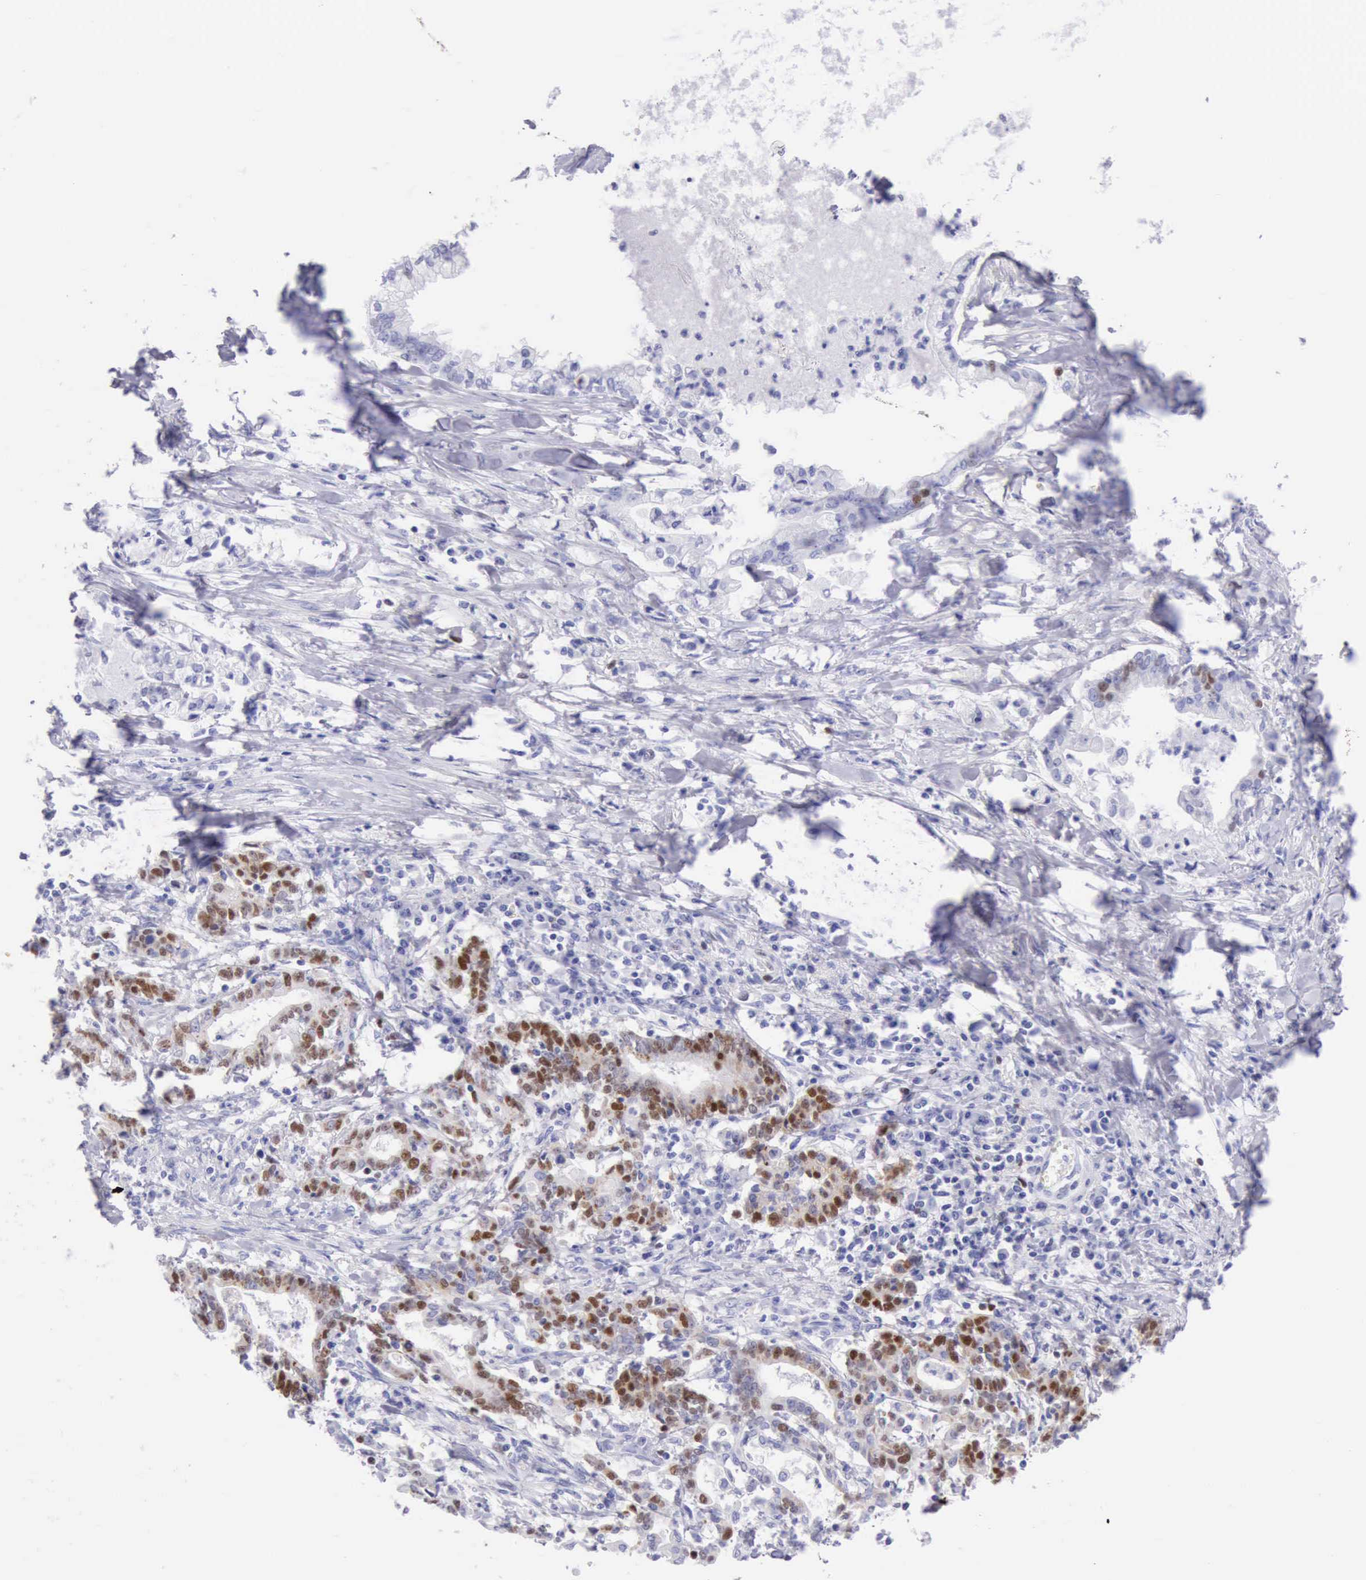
{"staining": {"intensity": "moderate", "quantity": "<25%", "location": "nuclear"}, "tissue": "liver cancer", "cell_type": "Tumor cells", "image_type": "cancer", "snomed": [{"axis": "morphology", "description": "Cholangiocarcinoma"}, {"axis": "topography", "description": "Liver"}], "caption": "Human liver cancer stained with a brown dye displays moderate nuclear positive expression in about <25% of tumor cells.", "gene": "MCM2", "patient": {"sex": "male", "age": 57}}